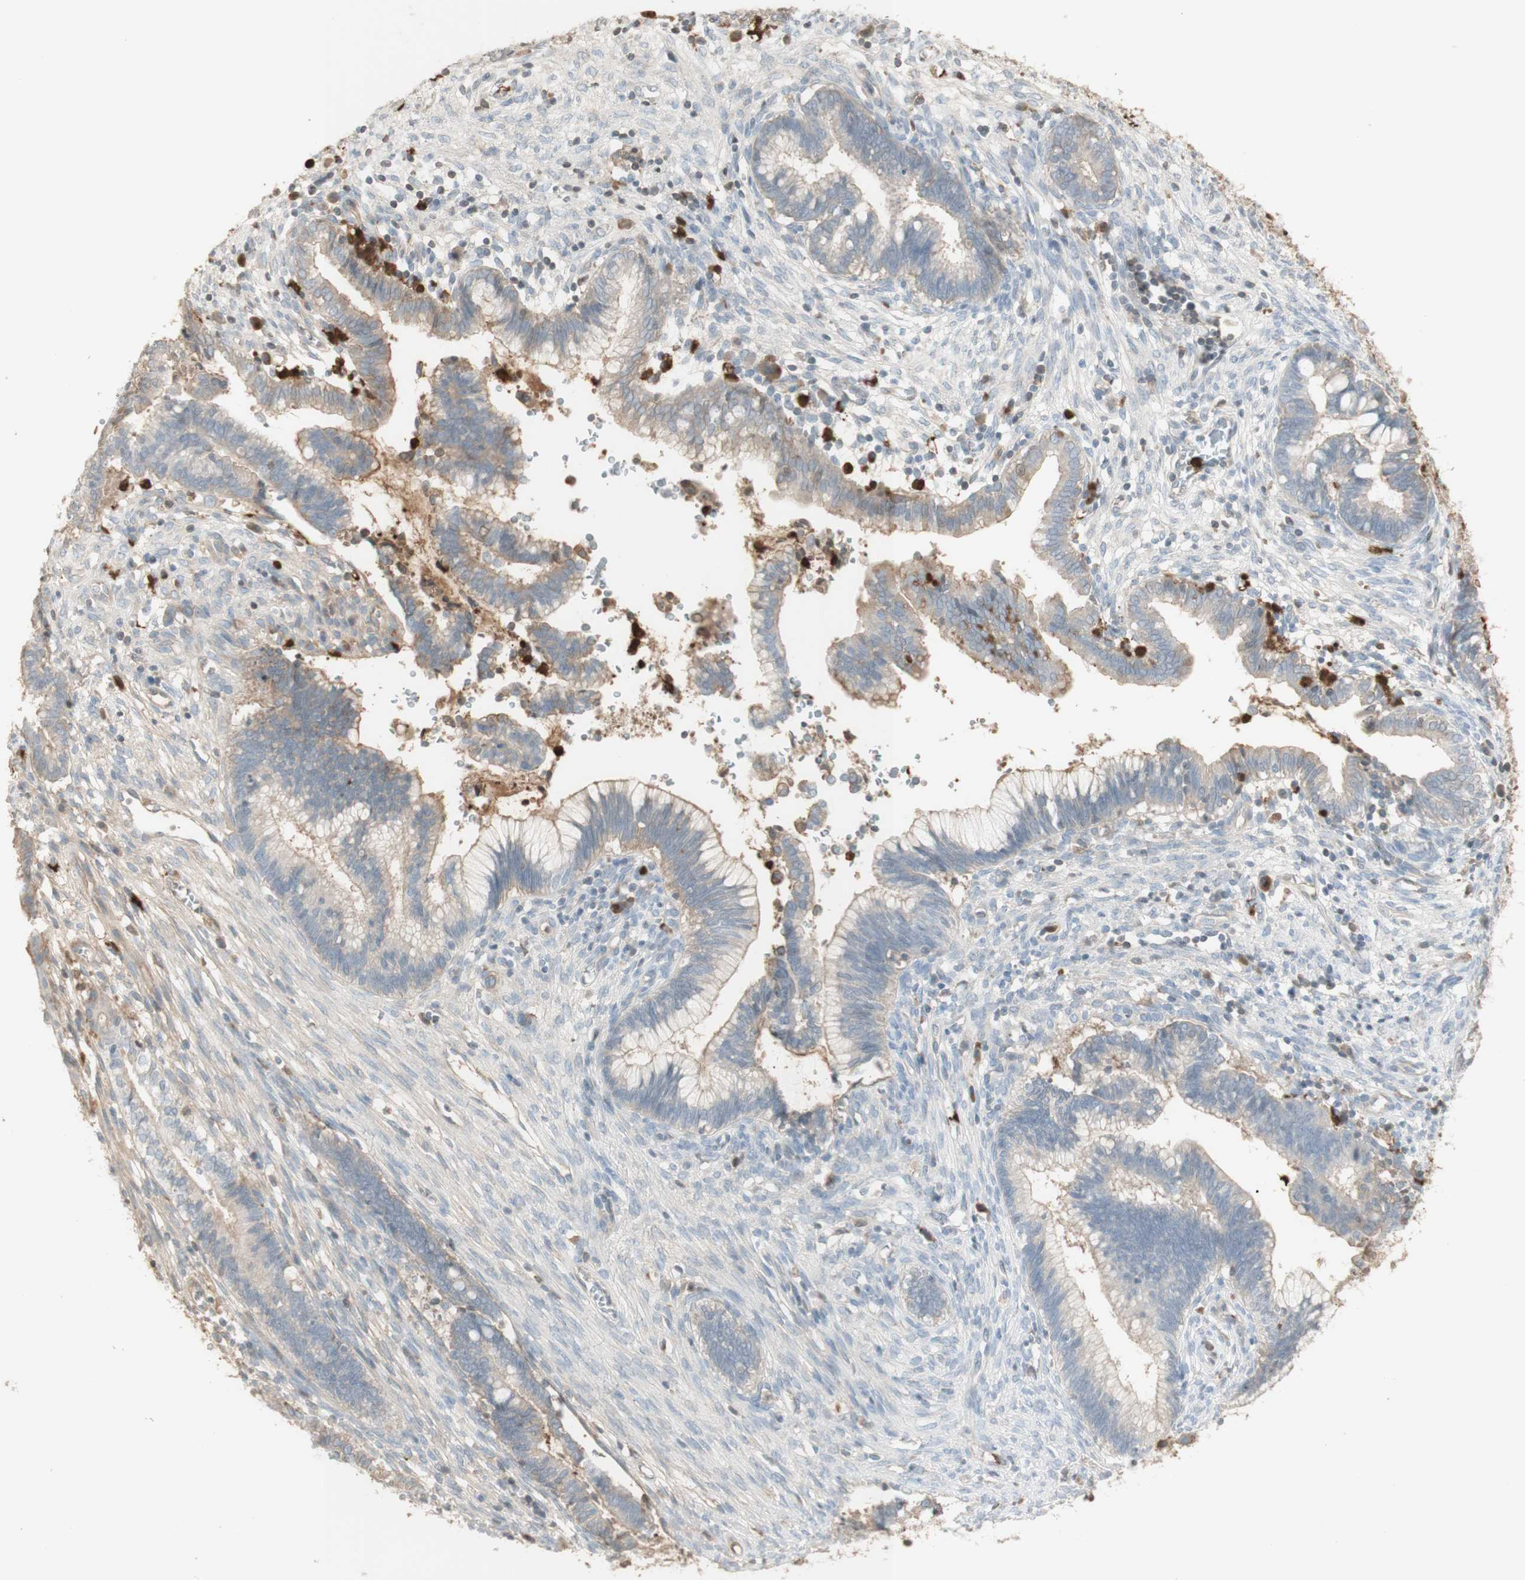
{"staining": {"intensity": "weak", "quantity": "25%-75%", "location": "cytoplasmic/membranous"}, "tissue": "cervical cancer", "cell_type": "Tumor cells", "image_type": "cancer", "snomed": [{"axis": "morphology", "description": "Adenocarcinoma, NOS"}, {"axis": "topography", "description": "Cervix"}], "caption": "Human adenocarcinoma (cervical) stained with a brown dye displays weak cytoplasmic/membranous positive positivity in approximately 25%-75% of tumor cells.", "gene": "NID1", "patient": {"sex": "female", "age": 44}}